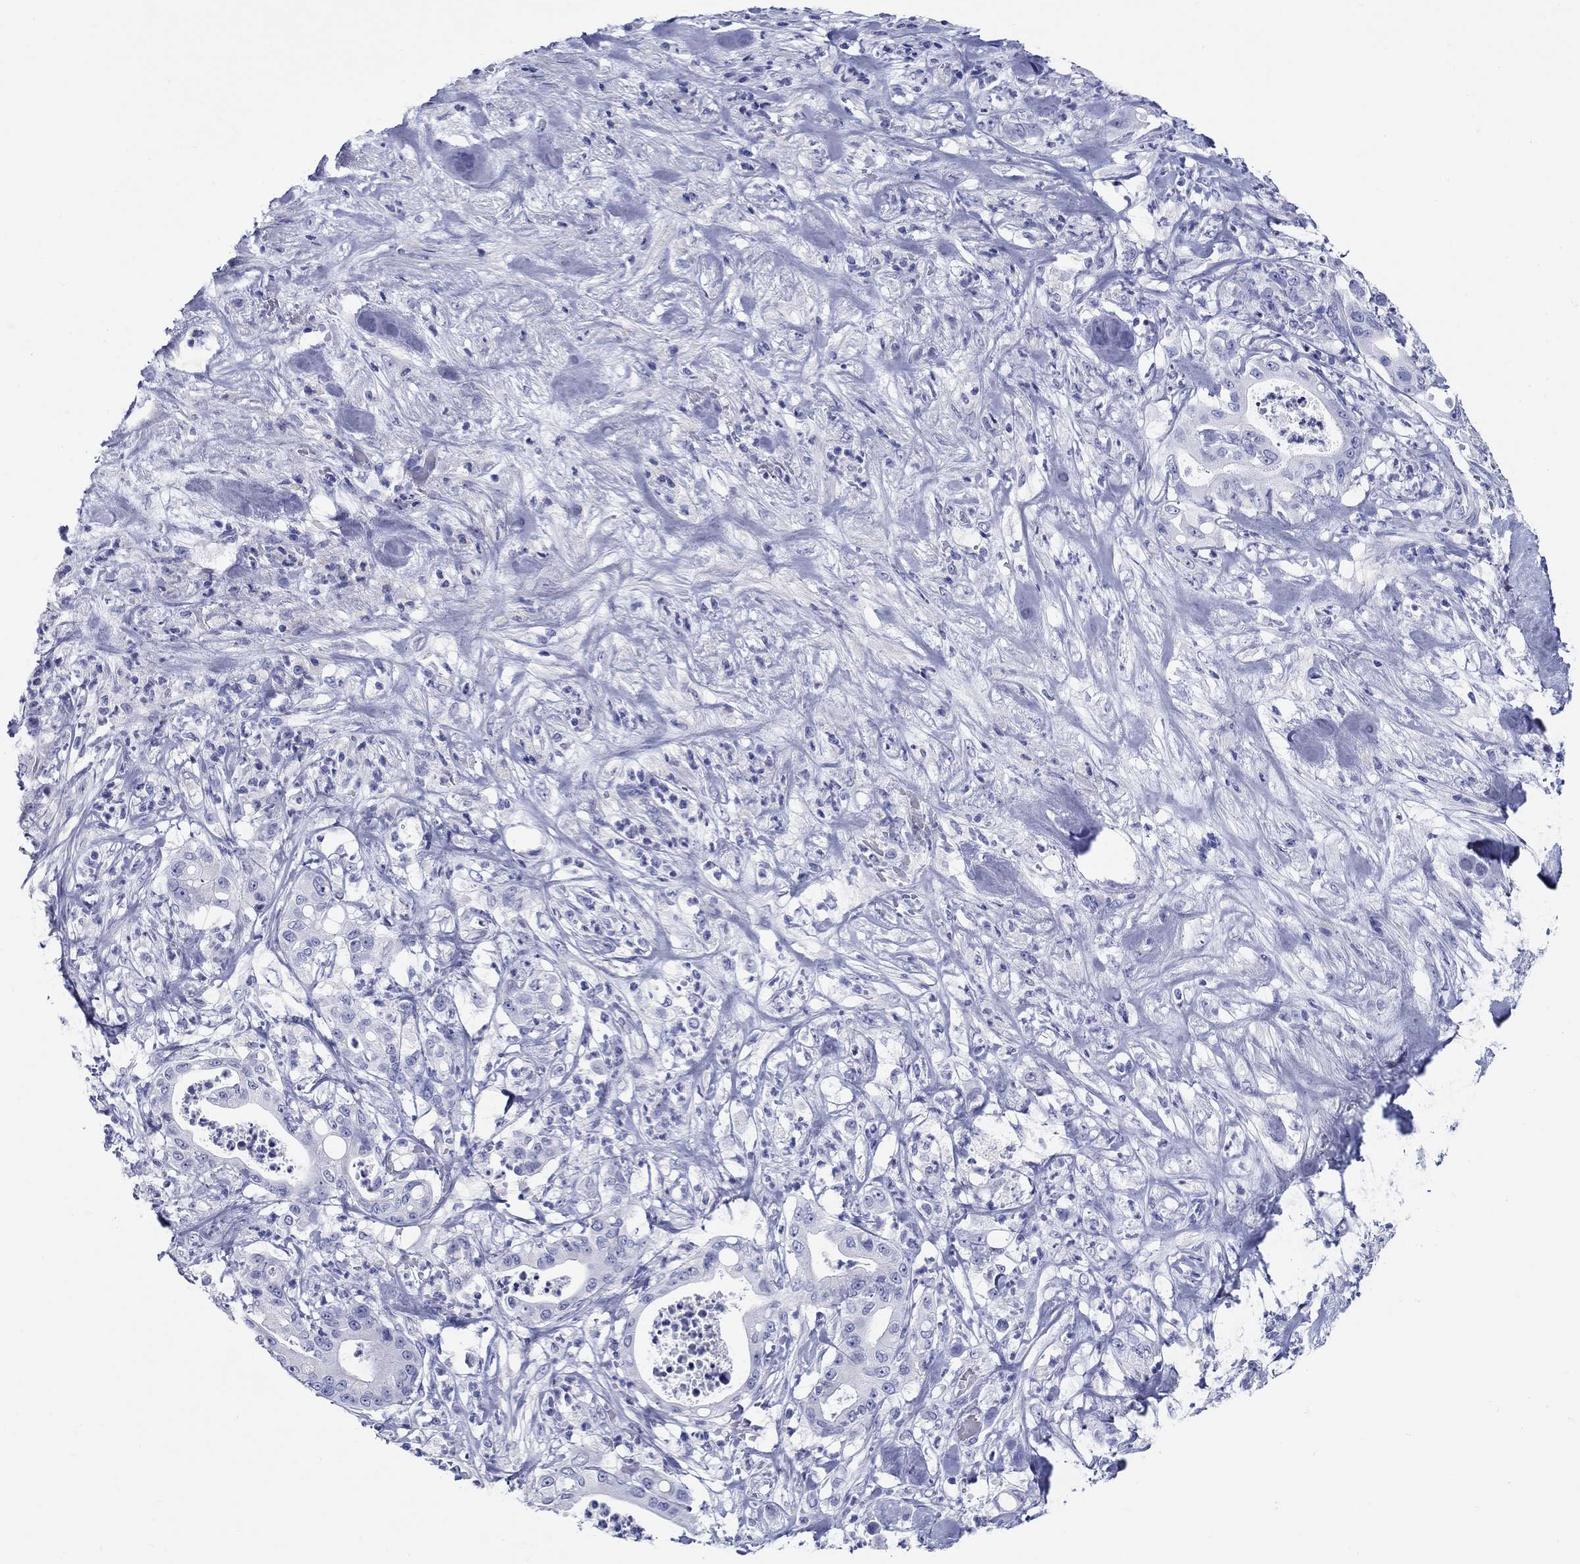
{"staining": {"intensity": "negative", "quantity": "none", "location": "none"}, "tissue": "pancreatic cancer", "cell_type": "Tumor cells", "image_type": "cancer", "snomed": [{"axis": "morphology", "description": "Adenocarcinoma, NOS"}, {"axis": "topography", "description": "Pancreas"}], "caption": "This is an immunohistochemistry histopathology image of pancreatic cancer. There is no positivity in tumor cells.", "gene": "CRYGS", "patient": {"sex": "male", "age": 71}}